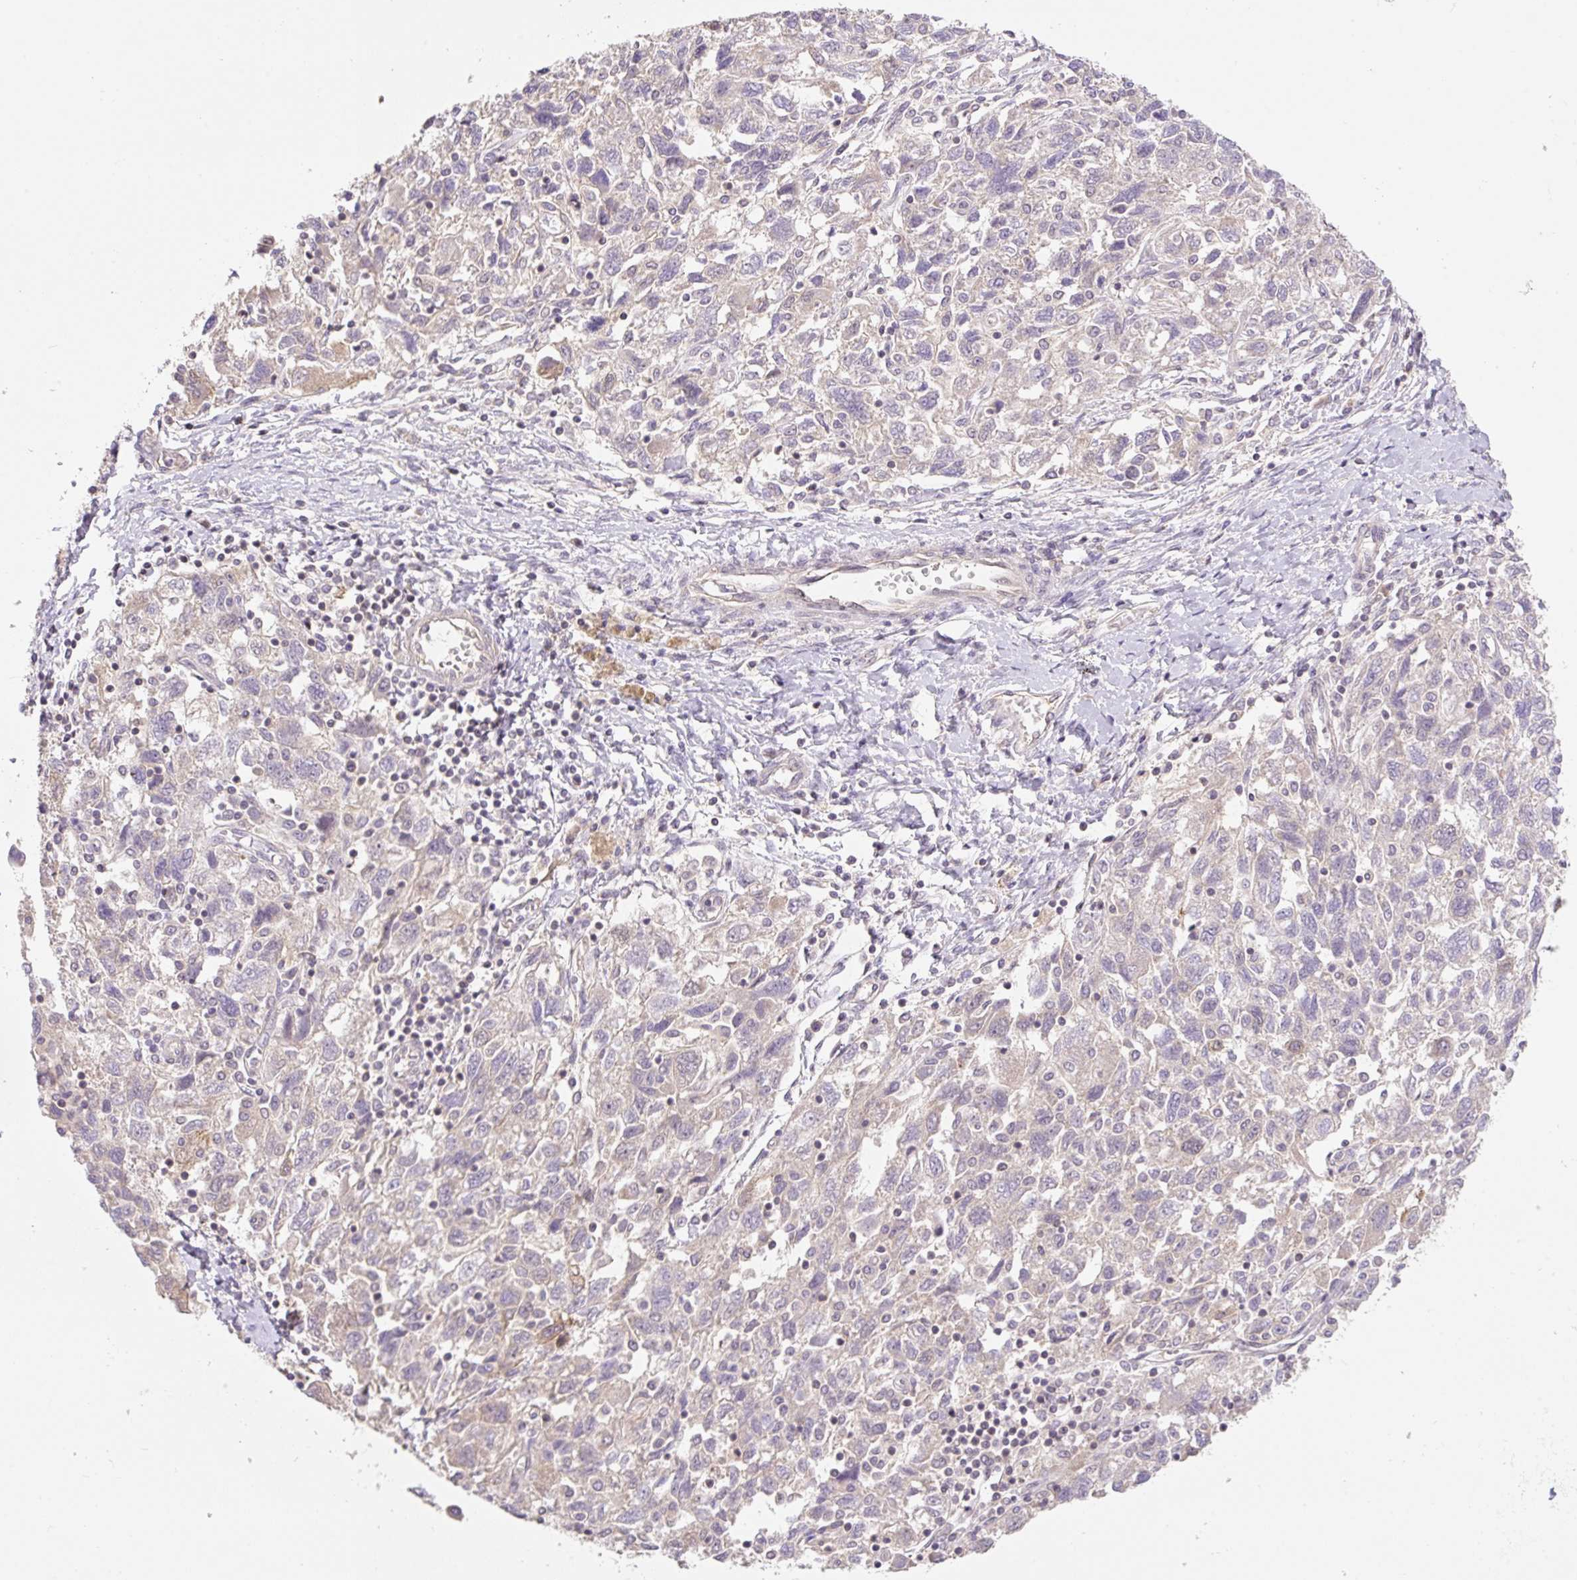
{"staining": {"intensity": "negative", "quantity": "none", "location": "none"}, "tissue": "ovarian cancer", "cell_type": "Tumor cells", "image_type": "cancer", "snomed": [{"axis": "morphology", "description": "Carcinoma, NOS"}, {"axis": "morphology", "description": "Cystadenocarcinoma, serous, NOS"}, {"axis": "topography", "description": "Ovary"}], "caption": "Tumor cells are negative for brown protein staining in ovarian carcinoma.", "gene": "COX8A", "patient": {"sex": "female", "age": 69}}